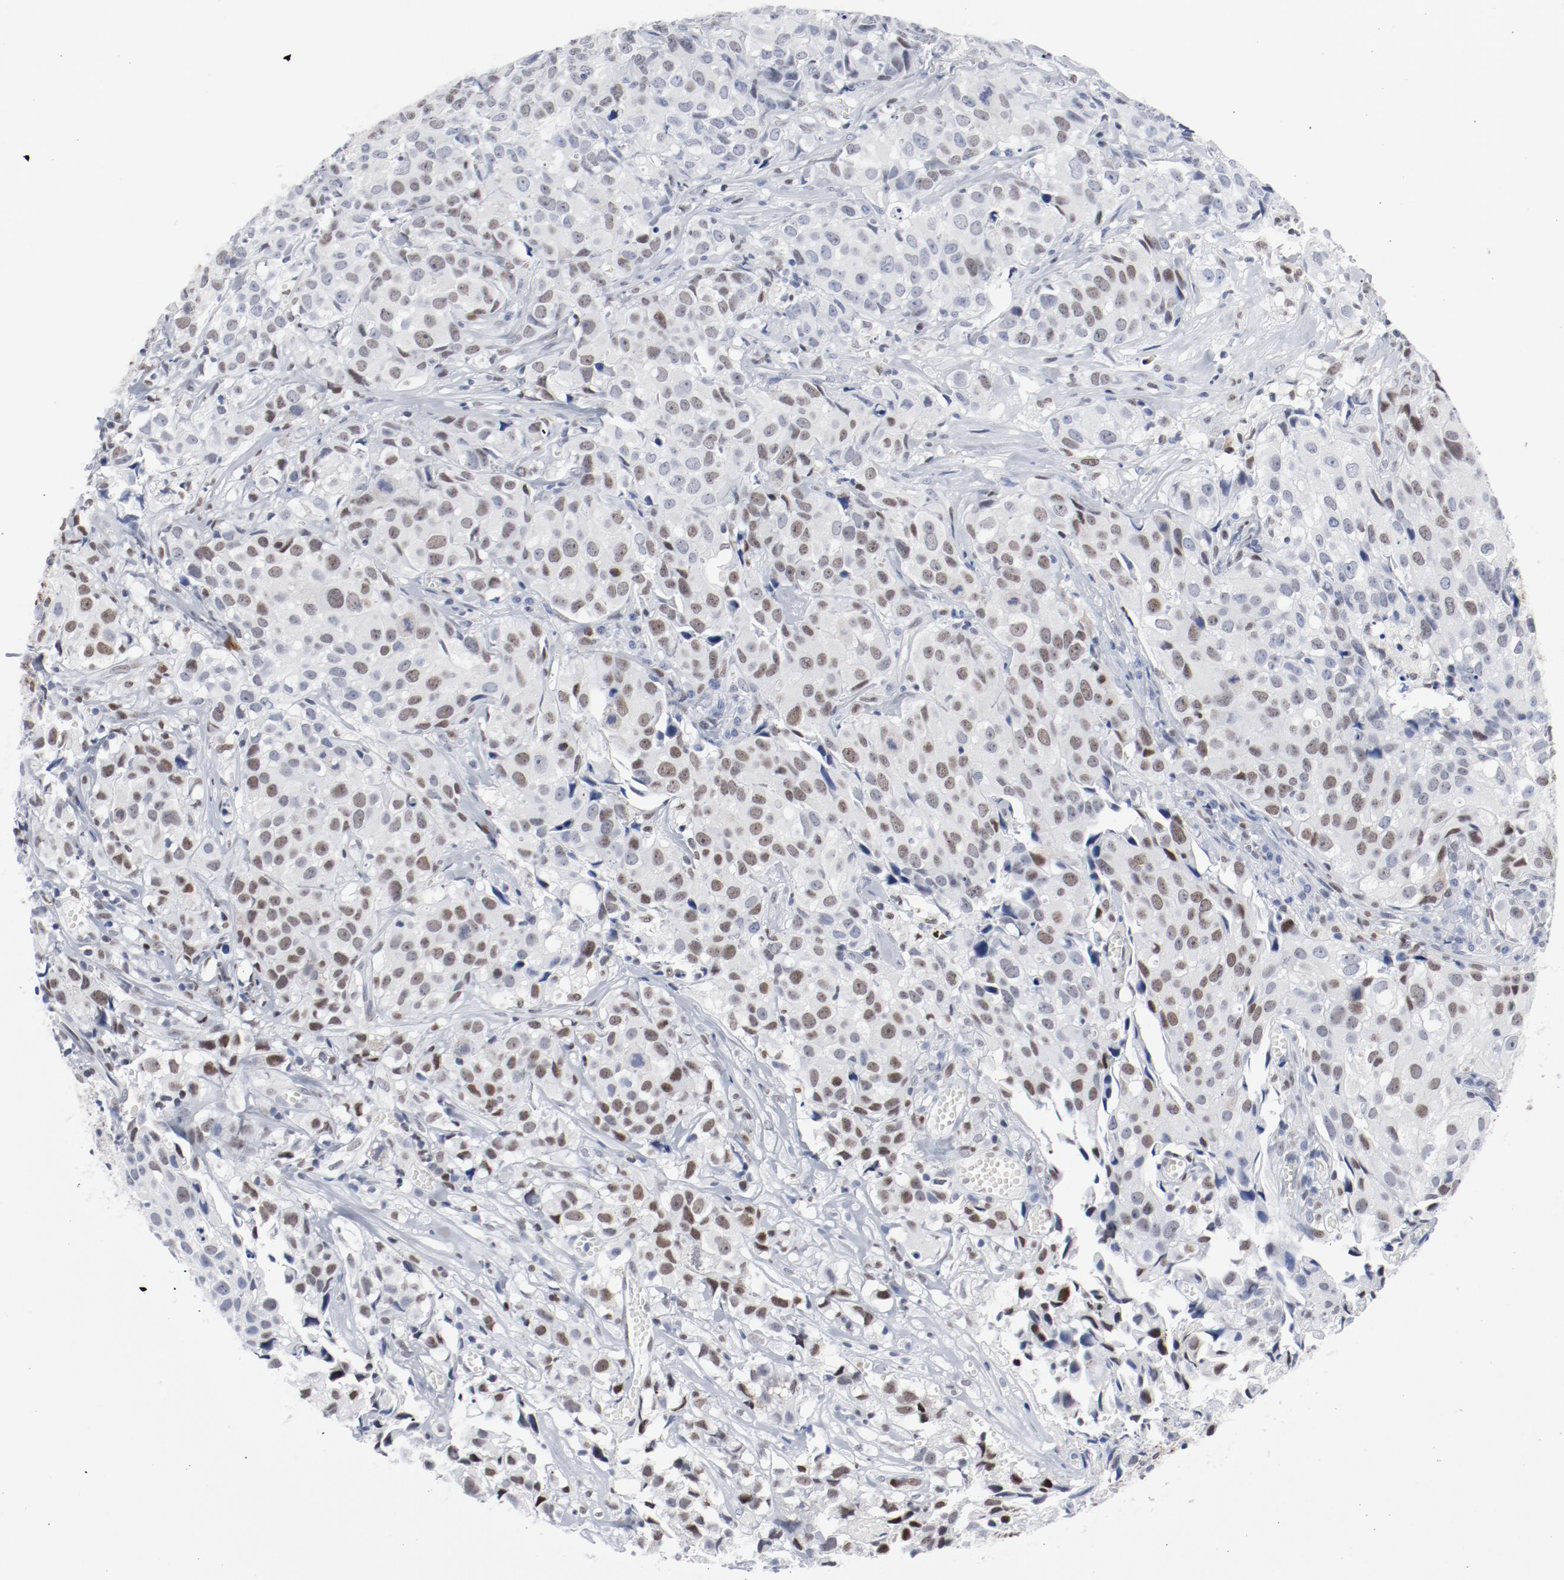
{"staining": {"intensity": "weak", "quantity": "25%-75%", "location": "nuclear"}, "tissue": "urothelial cancer", "cell_type": "Tumor cells", "image_type": "cancer", "snomed": [{"axis": "morphology", "description": "Urothelial carcinoma, High grade"}, {"axis": "topography", "description": "Urinary bladder"}], "caption": "Urothelial cancer tissue reveals weak nuclear expression in about 25%-75% of tumor cells, visualized by immunohistochemistry.", "gene": "POLD1", "patient": {"sex": "female", "age": 75}}